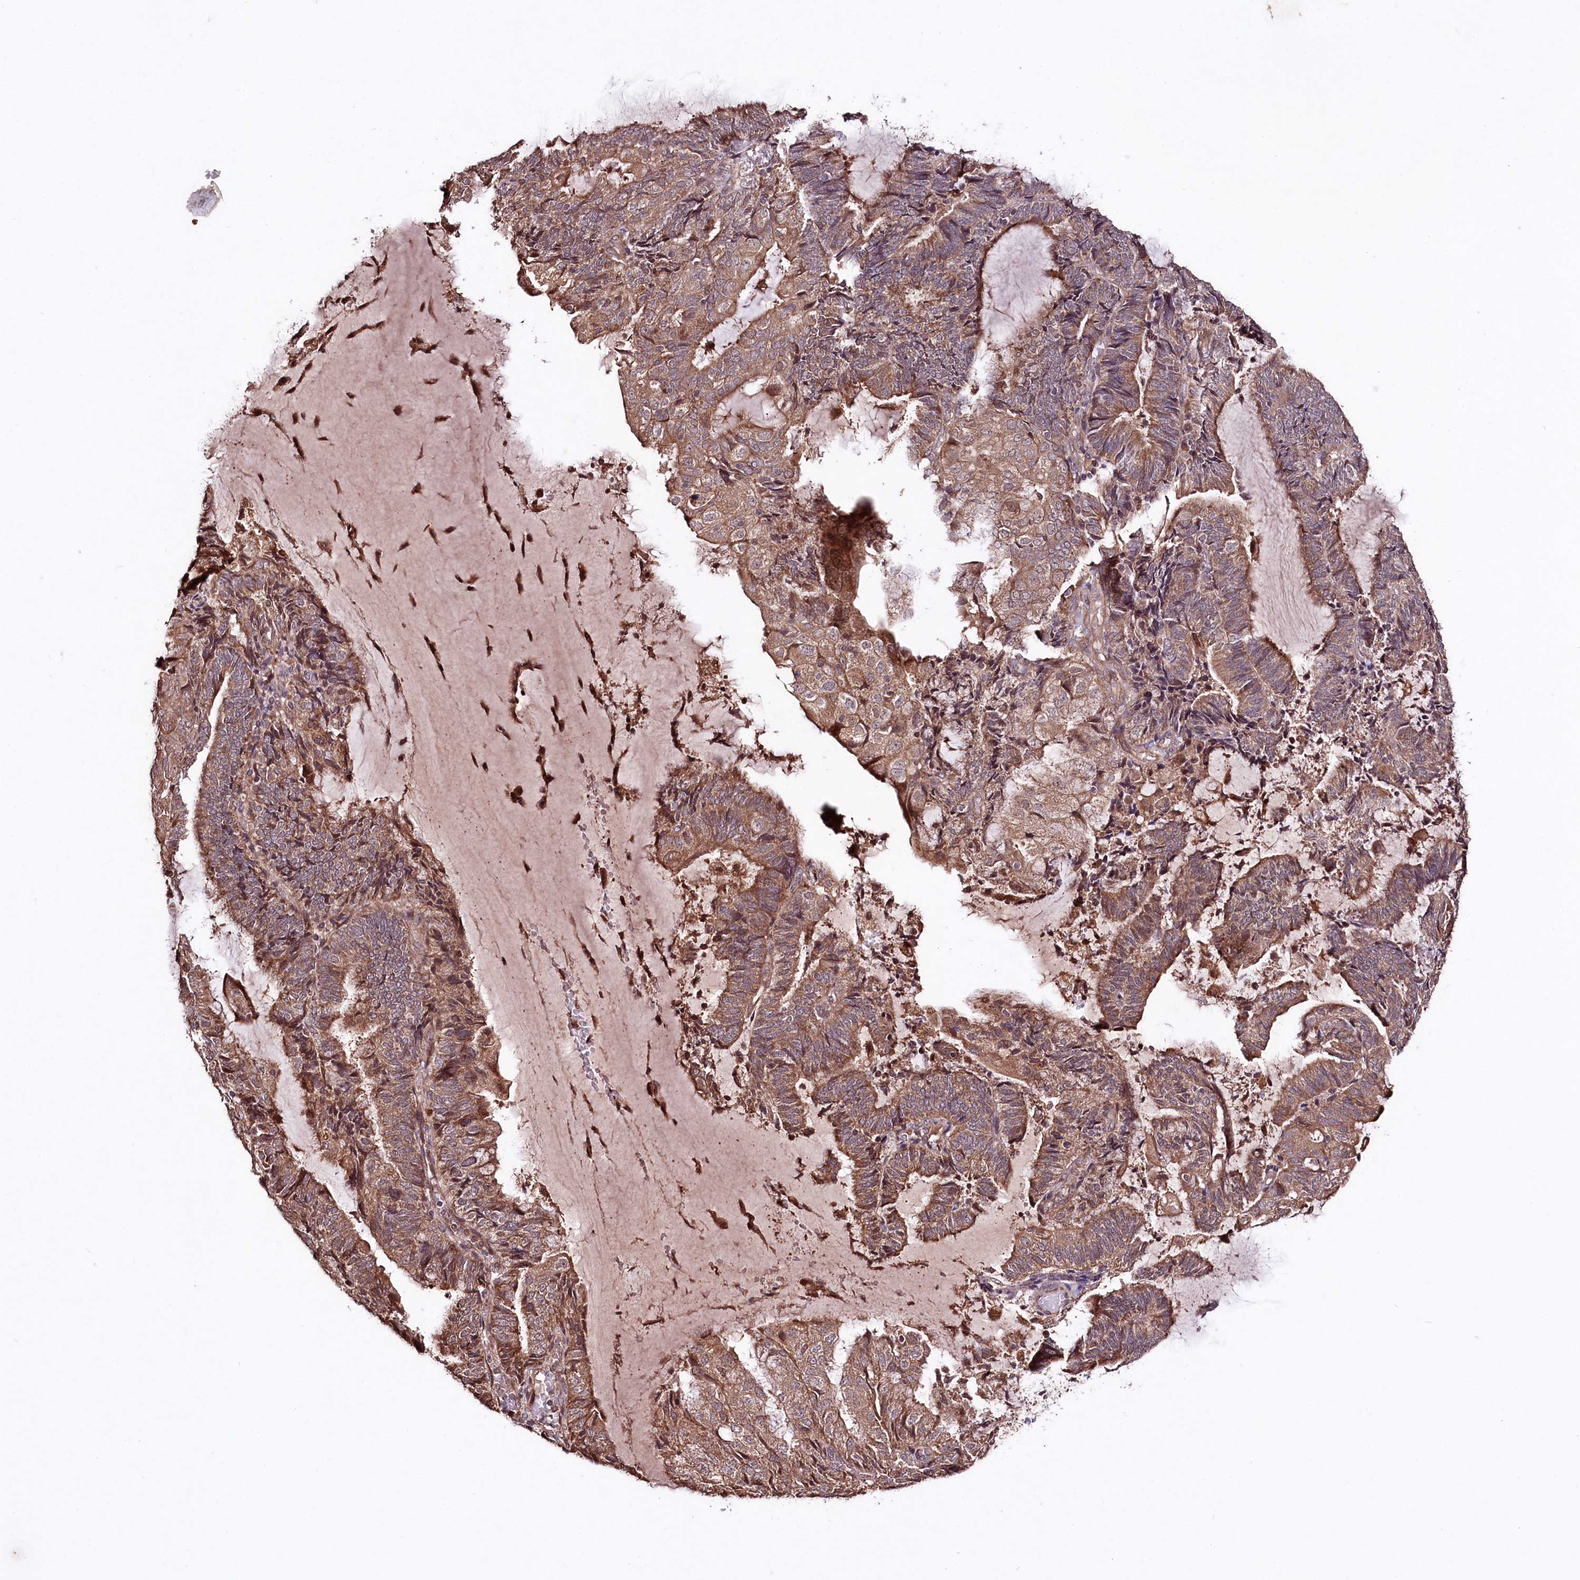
{"staining": {"intensity": "moderate", "quantity": ">75%", "location": "cytoplasmic/membranous"}, "tissue": "endometrial cancer", "cell_type": "Tumor cells", "image_type": "cancer", "snomed": [{"axis": "morphology", "description": "Adenocarcinoma, NOS"}, {"axis": "topography", "description": "Endometrium"}], "caption": "Immunohistochemical staining of endometrial cancer (adenocarcinoma) shows medium levels of moderate cytoplasmic/membranous staining in about >75% of tumor cells.", "gene": "TNPO3", "patient": {"sex": "female", "age": 81}}